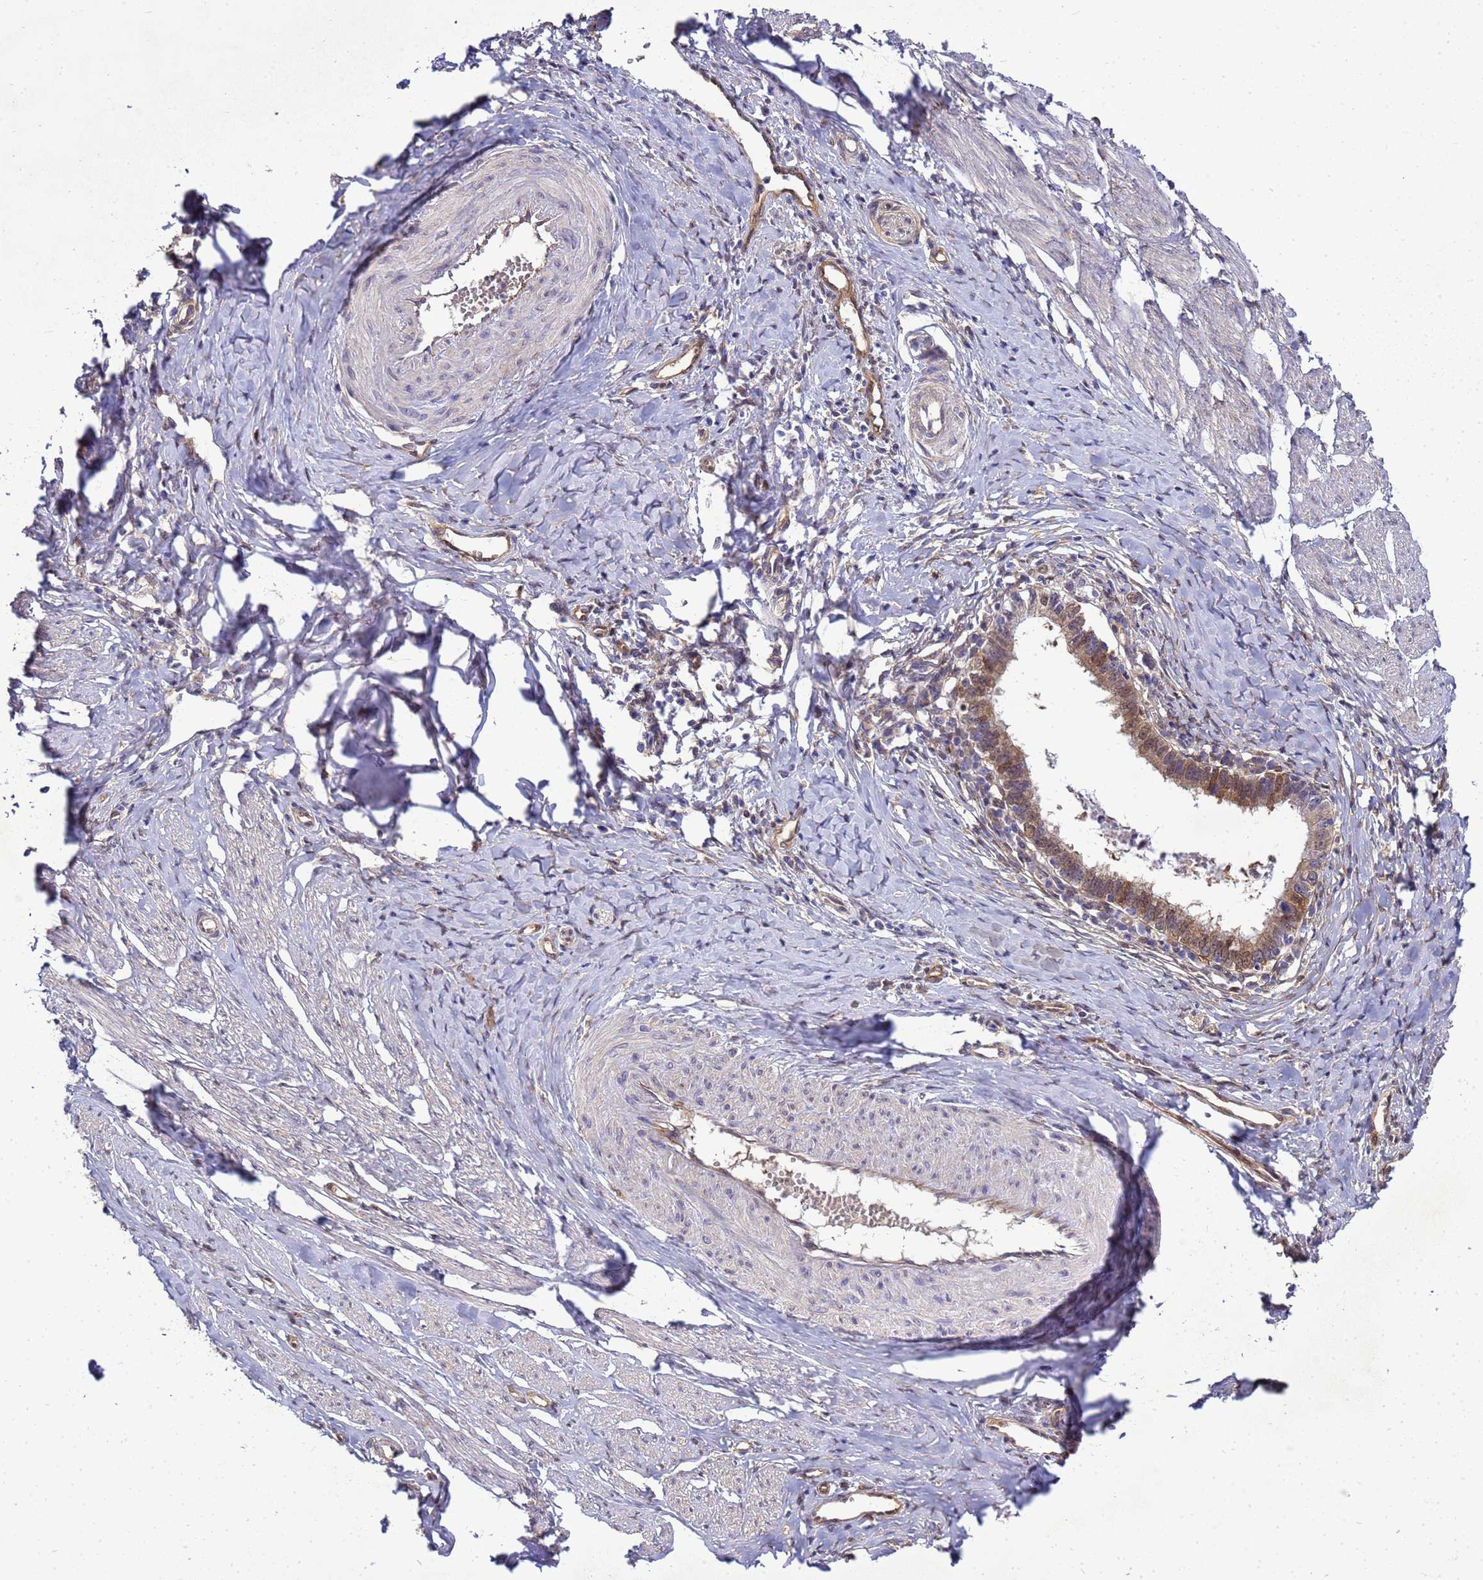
{"staining": {"intensity": "moderate", "quantity": "25%-75%", "location": "cytoplasmic/membranous,nuclear"}, "tissue": "cervical cancer", "cell_type": "Tumor cells", "image_type": "cancer", "snomed": [{"axis": "morphology", "description": "Adenocarcinoma, NOS"}, {"axis": "topography", "description": "Cervix"}], "caption": "Human adenocarcinoma (cervical) stained with a brown dye exhibits moderate cytoplasmic/membranous and nuclear positive expression in approximately 25%-75% of tumor cells.", "gene": "EIF4EBP3", "patient": {"sex": "female", "age": 36}}